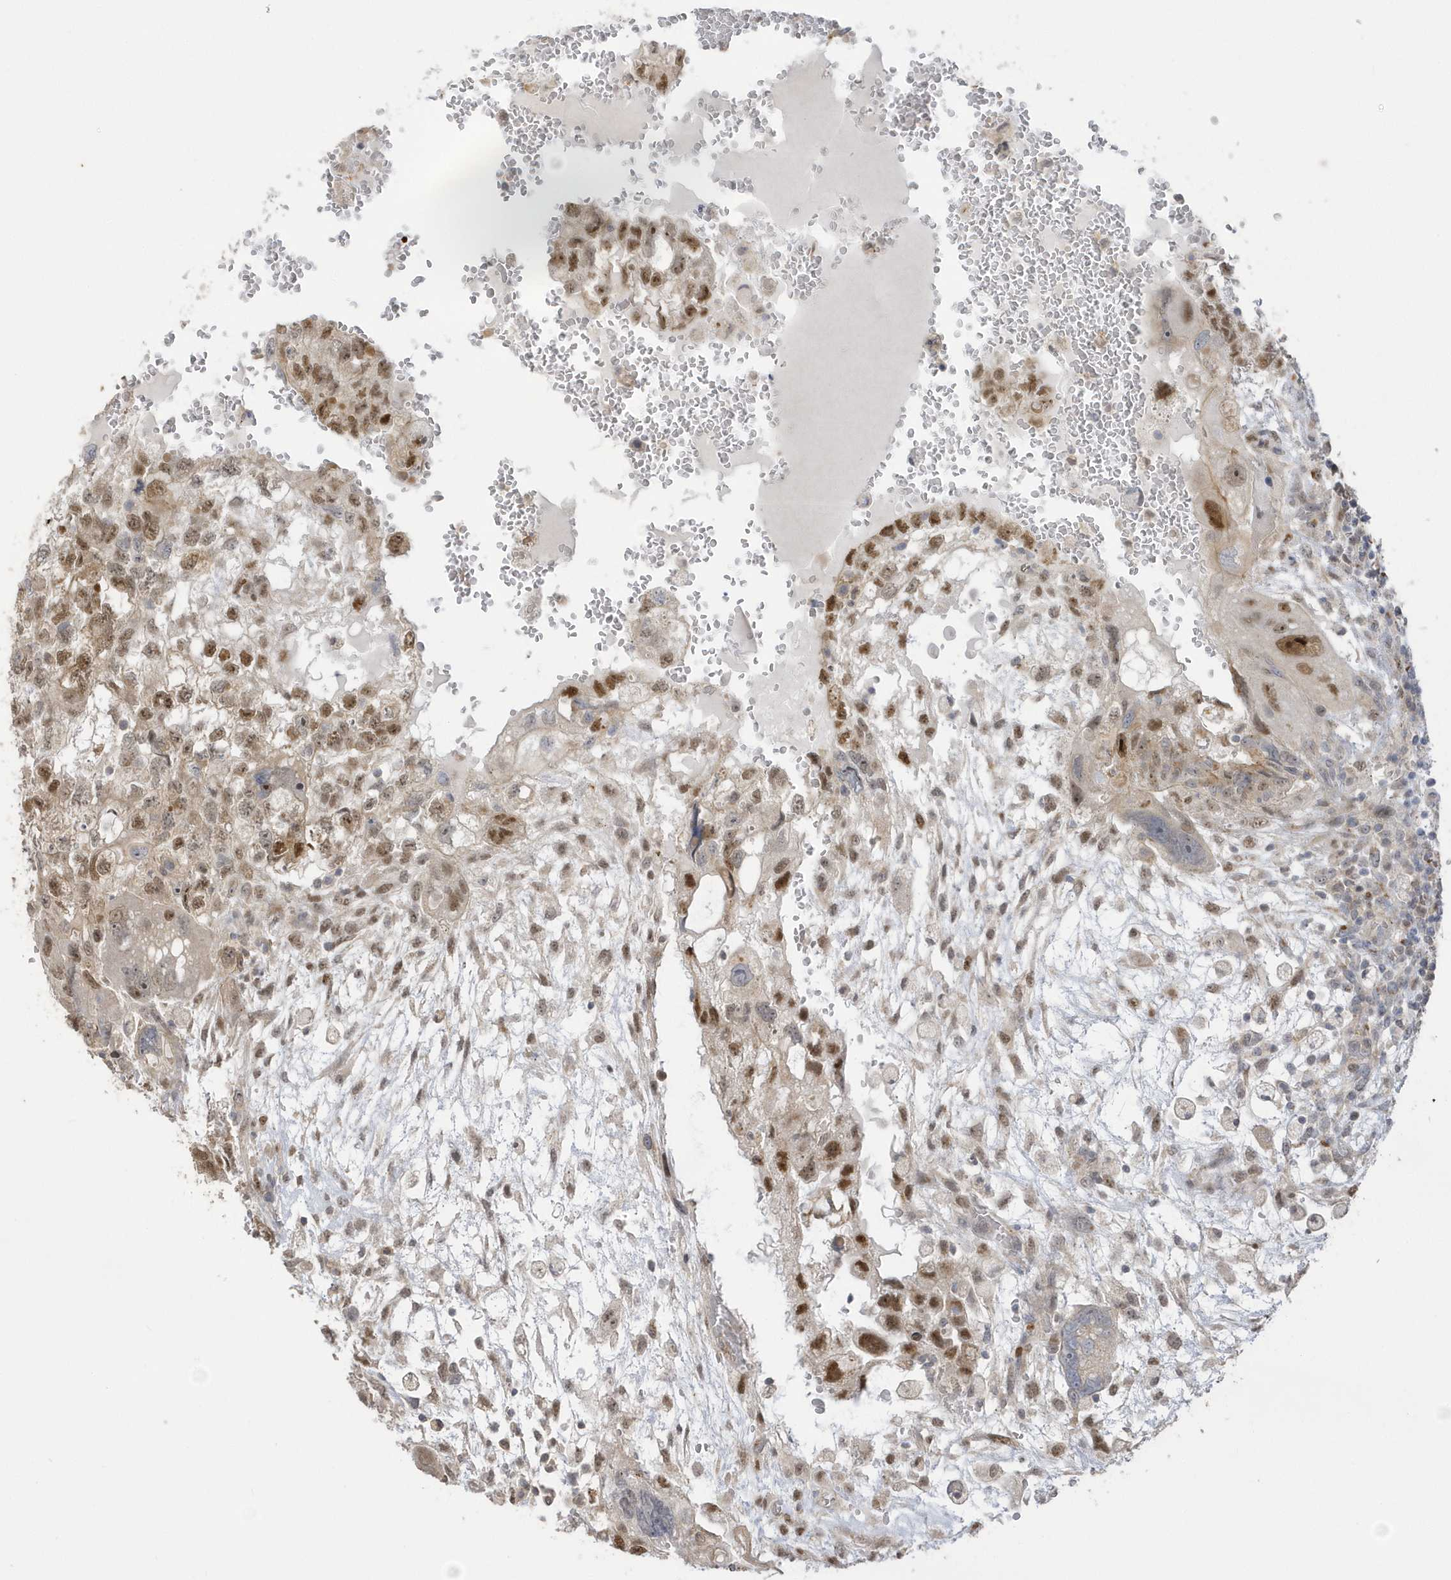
{"staining": {"intensity": "moderate", "quantity": "25%-75%", "location": "nuclear"}, "tissue": "testis cancer", "cell_type": "Tumor cells", "image_type": "cancer", "snomed": [{"axis": "morphology", "description": "Carcinoma, Embryonal, NOS"}, {"axis": "topography", "description": "Testis"}], "caption": "Testis embryonal carcinoma was stained to show a protein in brown. There is medium levels of moderate nuclear expression in approximately 25%-75% of tumor cells.", "gene": "NAF1", "patient": {"sex": "male", "age": 36}}